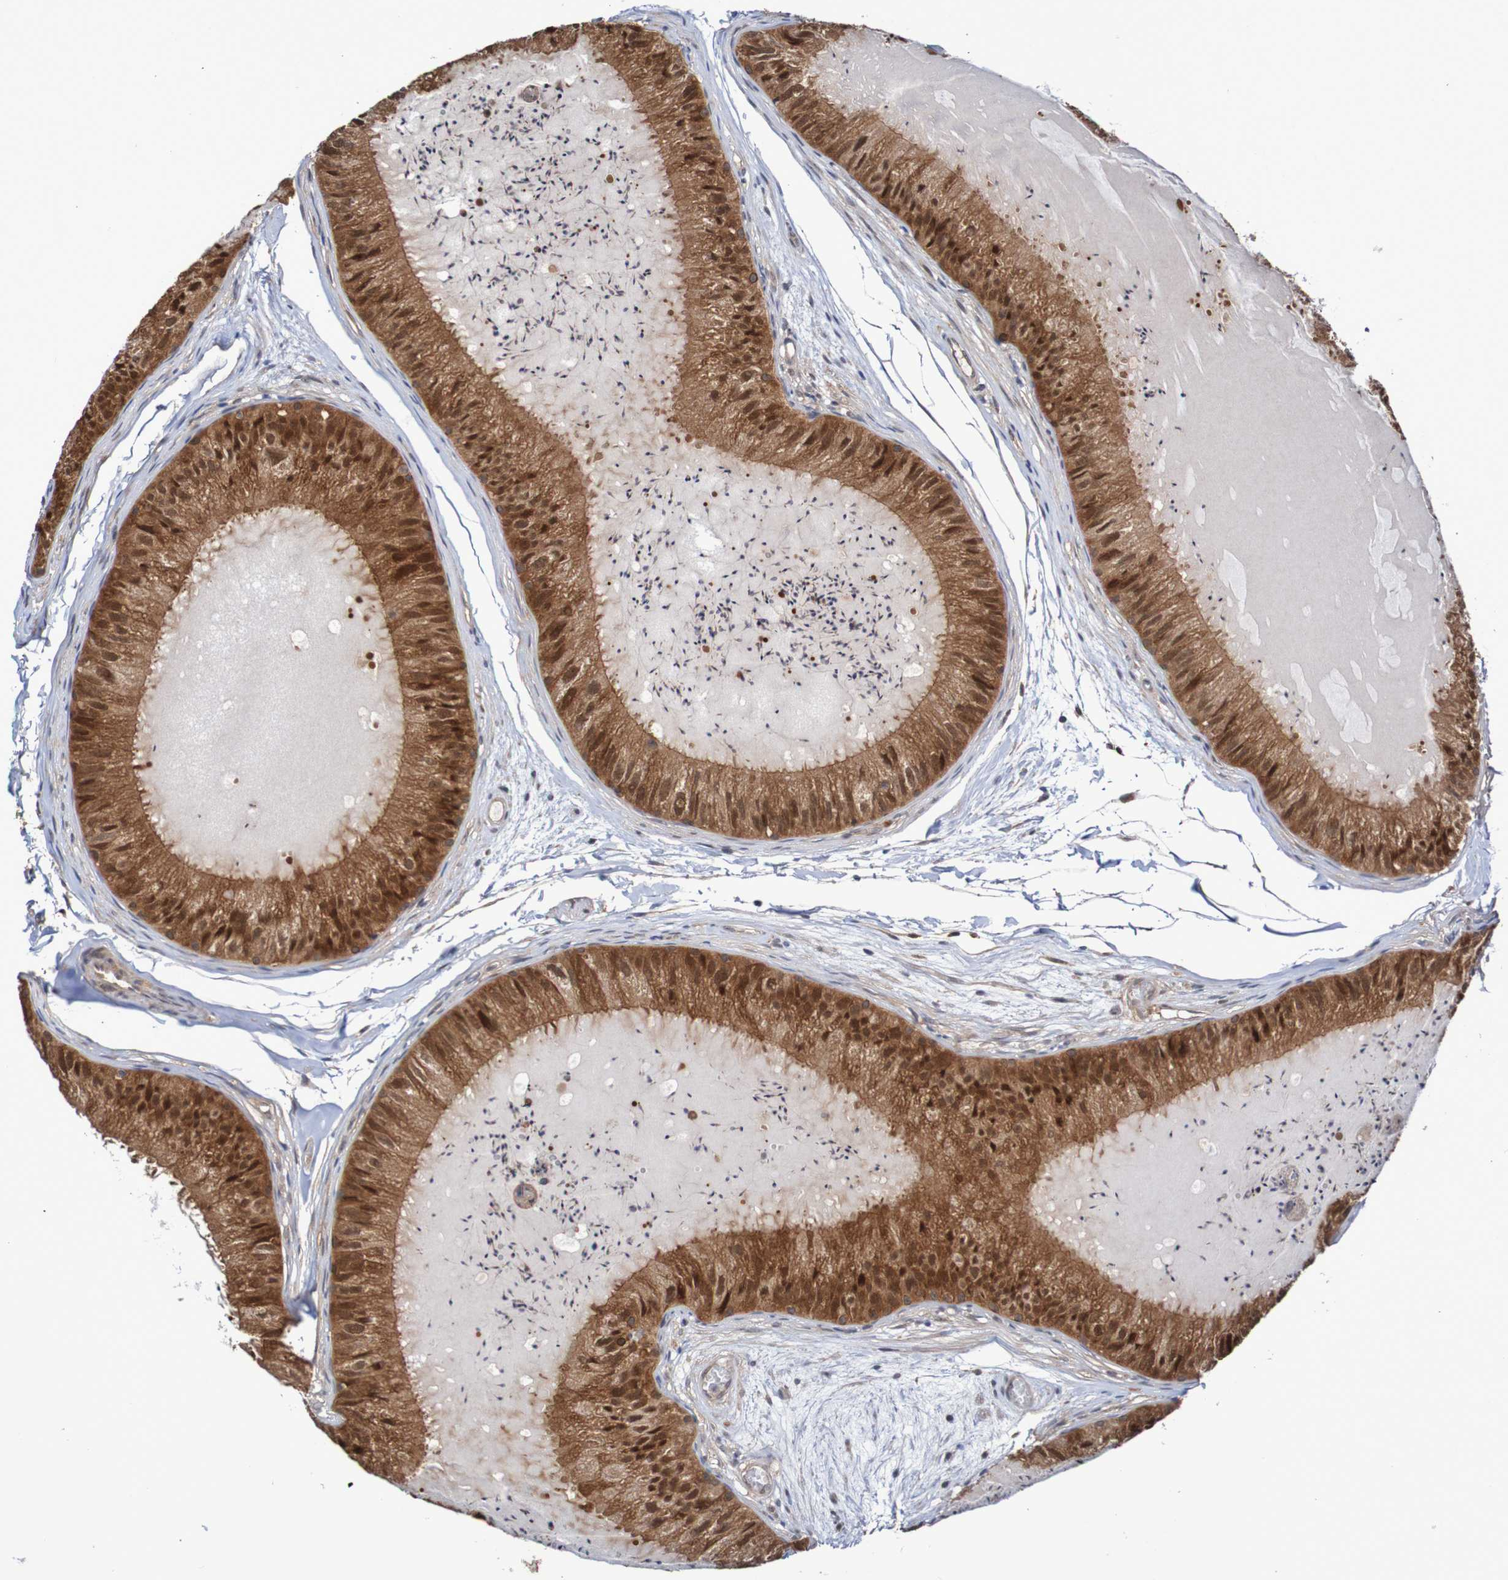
{"staining": {"intensity": "moderate", "quantity": ">75%", "location": "cytoplasmic/membranous,nuclear"}, "tissue": "epididymis", "cell_type": "Glandular cells", "image_type": "normal", "snomed": [{"axis": "morphology", "description": "Normal tissue, NOS"}, {"axis": "topography", "description": "Epididymis"}], "caption": "Protein staining reveals moderate cytoplasmic/membranous,nuclear staining in approximately >75% of glandular cells in normal epididymis. (DAB (3,3'-diaminobenzidine) IHC with brightfield microscopy, high magnification).", "gene": "PHPT1", "patient": {"sex": "male", "age": 31}}